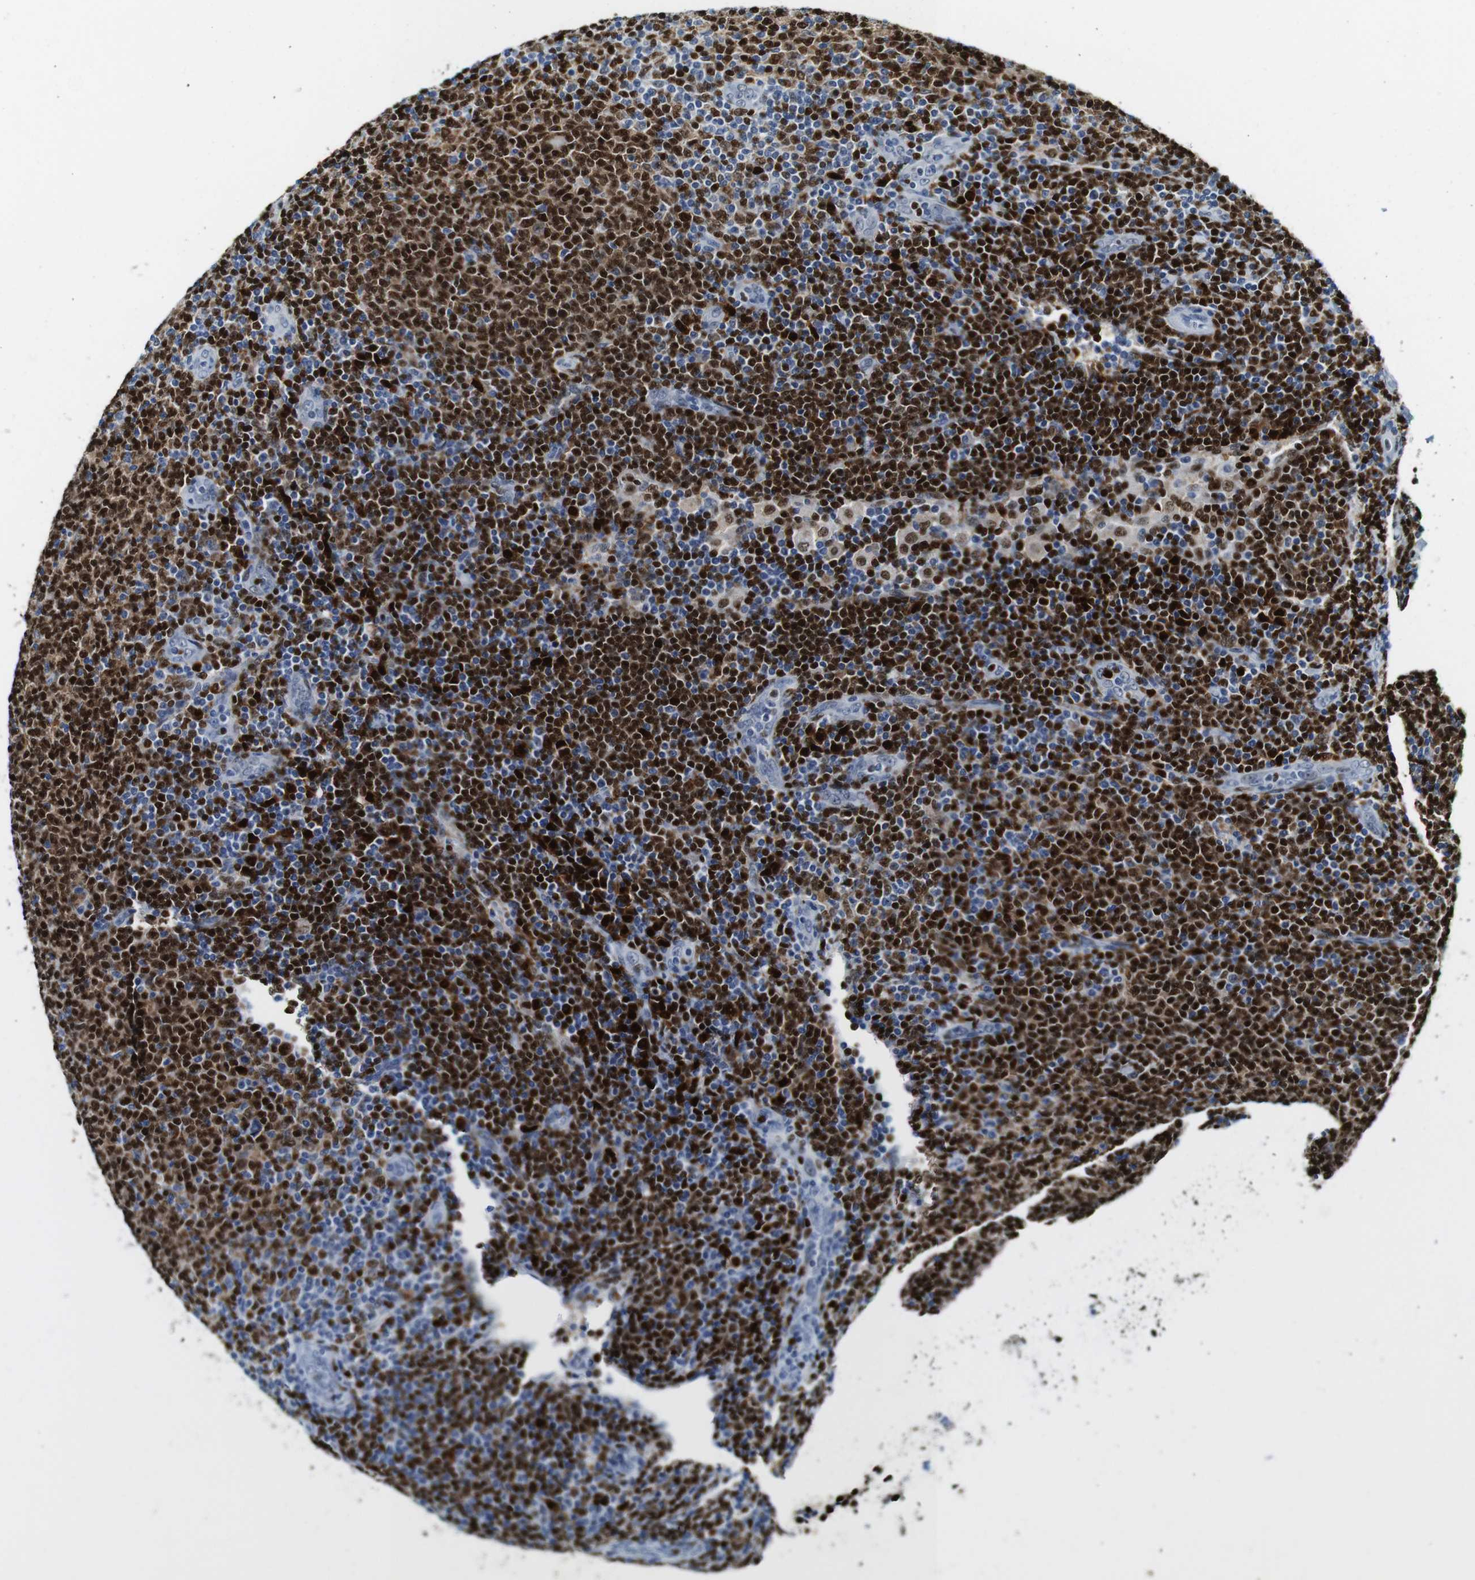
{"staining": {"intensity": "strong", "quantity": ">75%", "location": "nuclear"}, "tissue": "lymphoma", "cell_type": "Tumor cells", "image_type": "cancer", "snomed": [{"axis": "morphology", "description": "Malignant lymphoma, non-Hodgkin's type, Low grade"}, {"axis": "topography", "description": "Lymph node"}], "caption": "A brown stain shows strong nuclear positivity of a protein in lymphoma tumor cells.", "gene": "IRF8", "patient": {"sex": "male", "age": 66}}